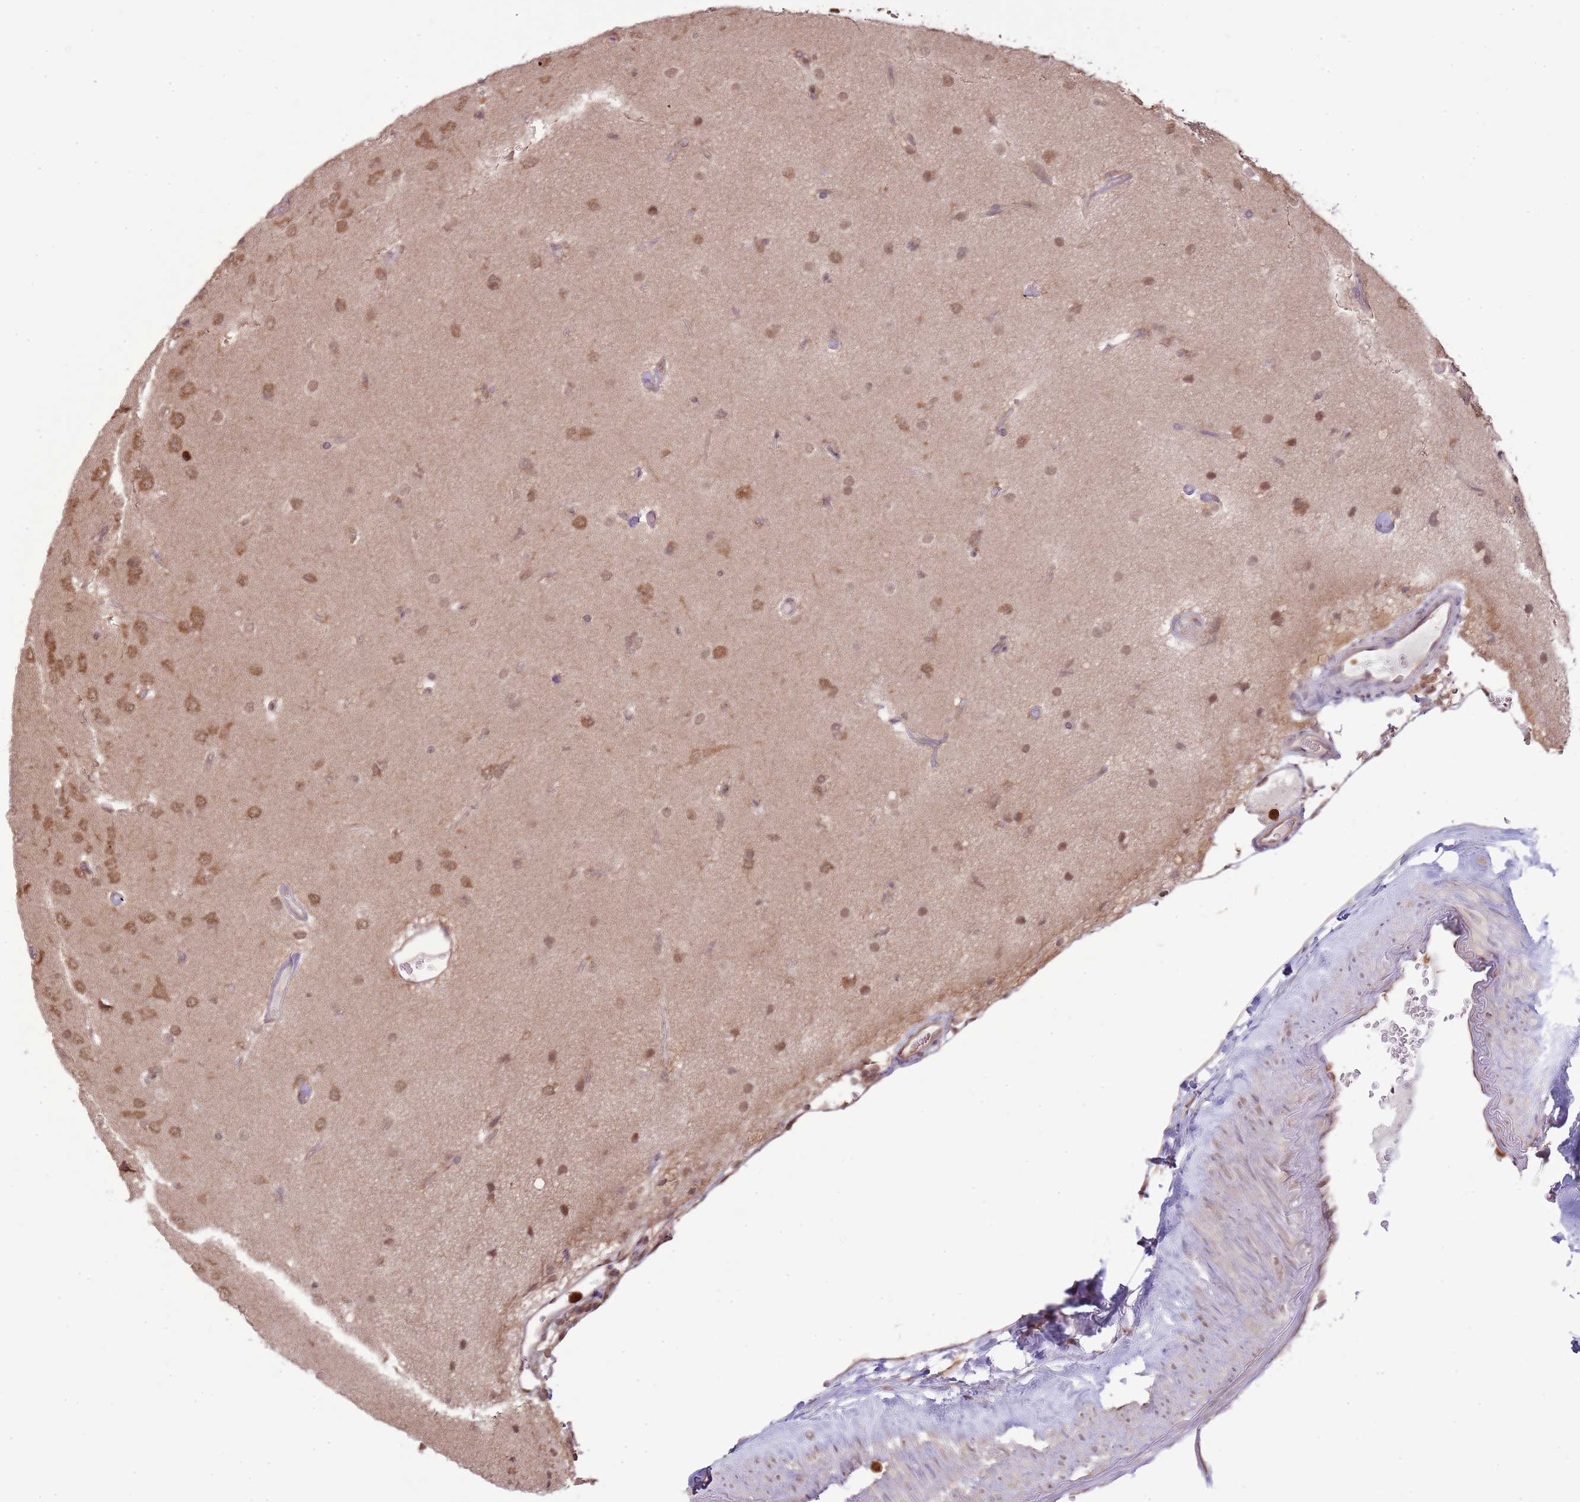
{"staining": {"intensity": "moderate", "quantity": ">75%", "location": "nuclear"}, "tissue": "glioma", "cell_type": "Tumor cells", "image_type": "cancer", "snomed": [{"axis": "morphology", "description": "Glioma, malignant, High grade"}, {"axis": "topography", "description": "Brain"}], "caption": "A brown stain shows moderate nuclear positivity of a protein in human high-grade glioma (malignant) tumor cells. (Stains: DAB in brown, nuclei in blue, Microscopy: brightfield microscopy at high magnification).", "gene": "AMIGO1", "patient": {"sex": "male", "age": 77}}